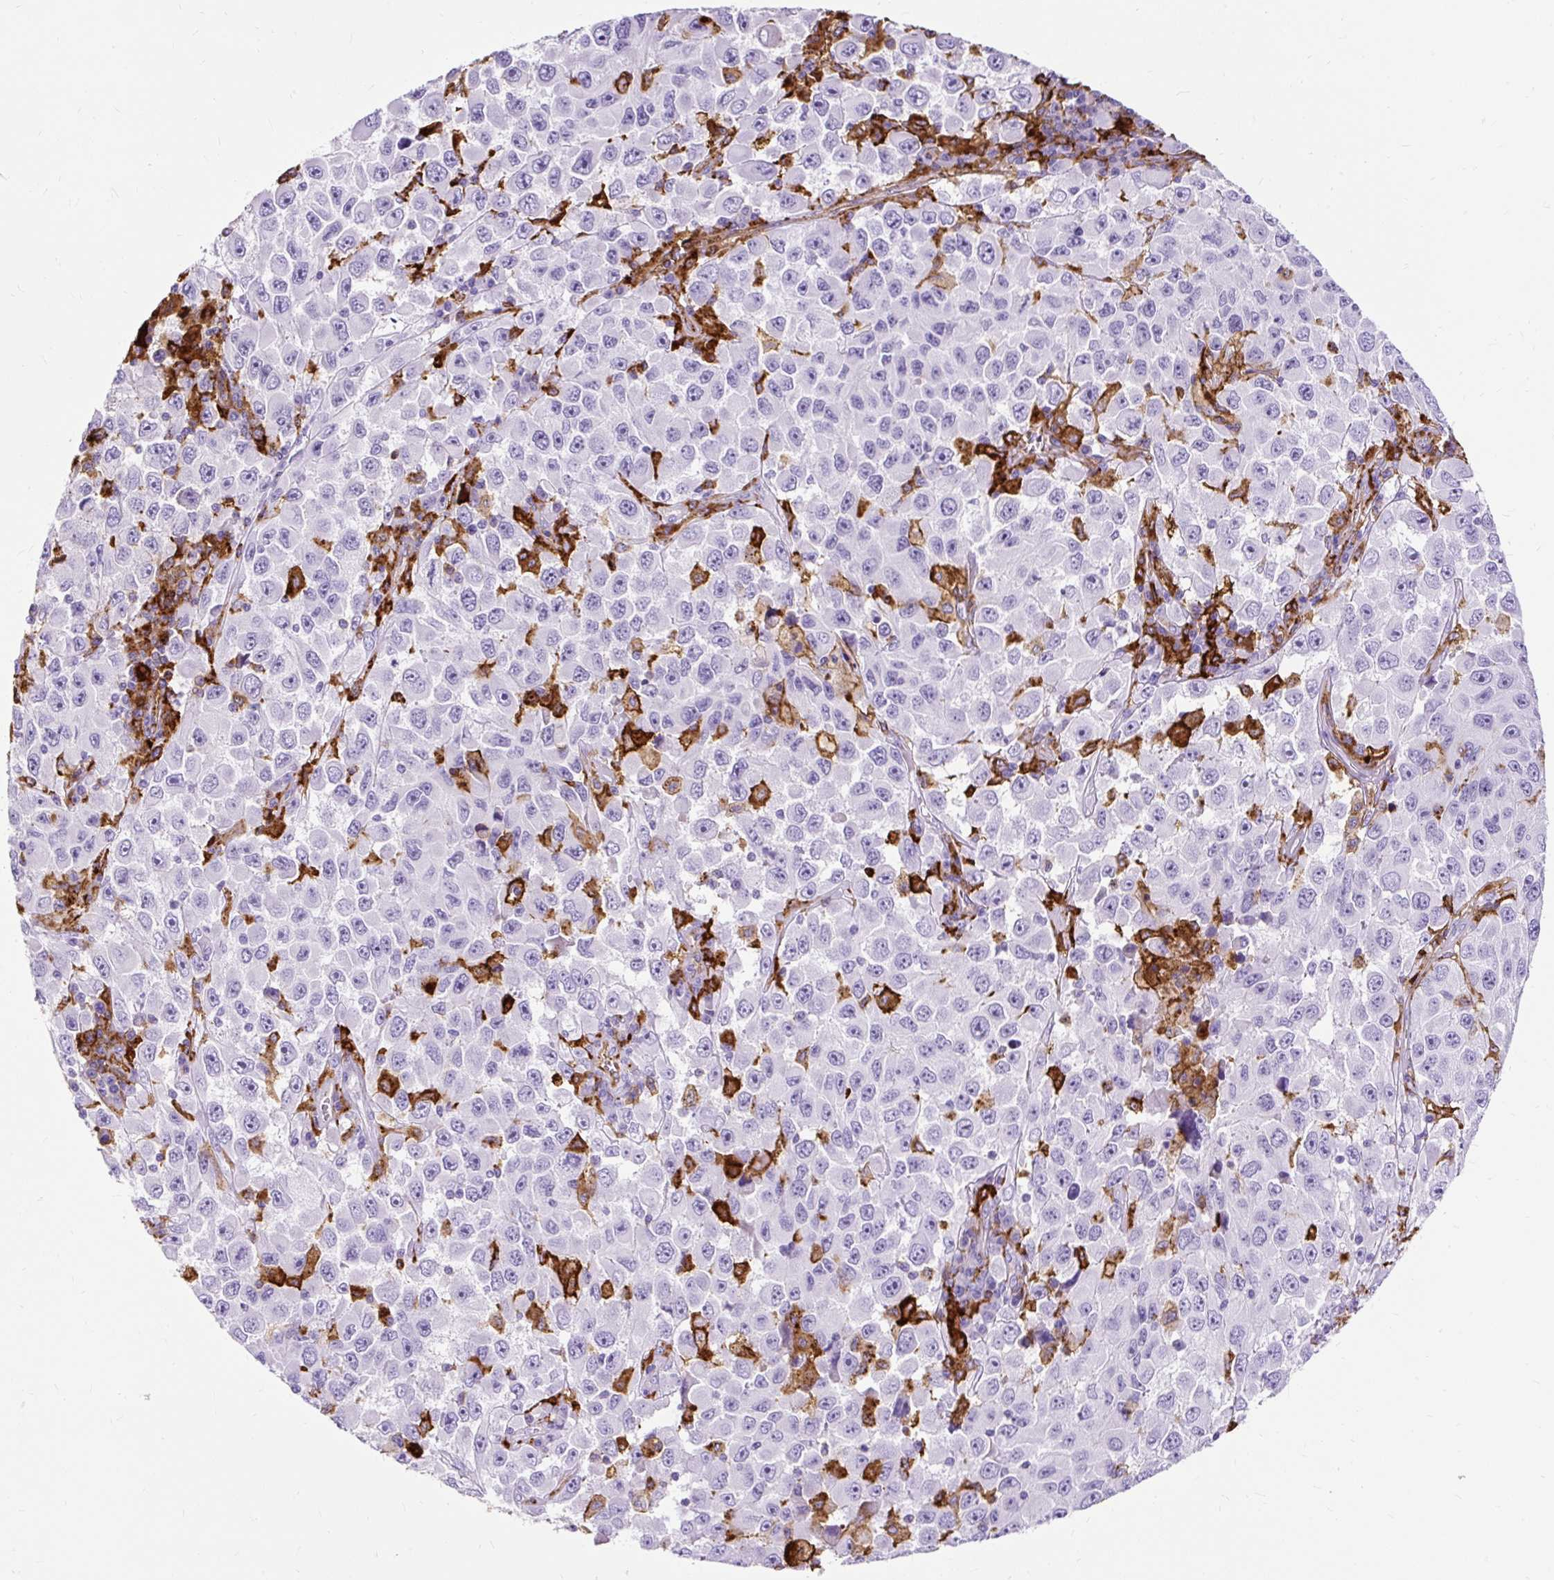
{"staining": {"intensity": "negative", "quantity": "none", "location": "none"}, "tissue": "melanoma", "cell_type": "Tumor cells", "image_type": "cancer", "snomed": [{"axis": "morphology", "description": "Malignant melanoma, Metastatic site"}, {"axis": "topography", "description": "Lymph node"}], "caption": "IHC image of human melanoma stained for a protein (brown), which reveals no expression in tumor cells. The staining was performed using DAB to visualize the protein expression in brown, while the nuclei were stained in blue with hematoxylin (Magnification: 20x).", "gene": "HLA-DRA", "patient": {"sex": "female", "age": 67}}